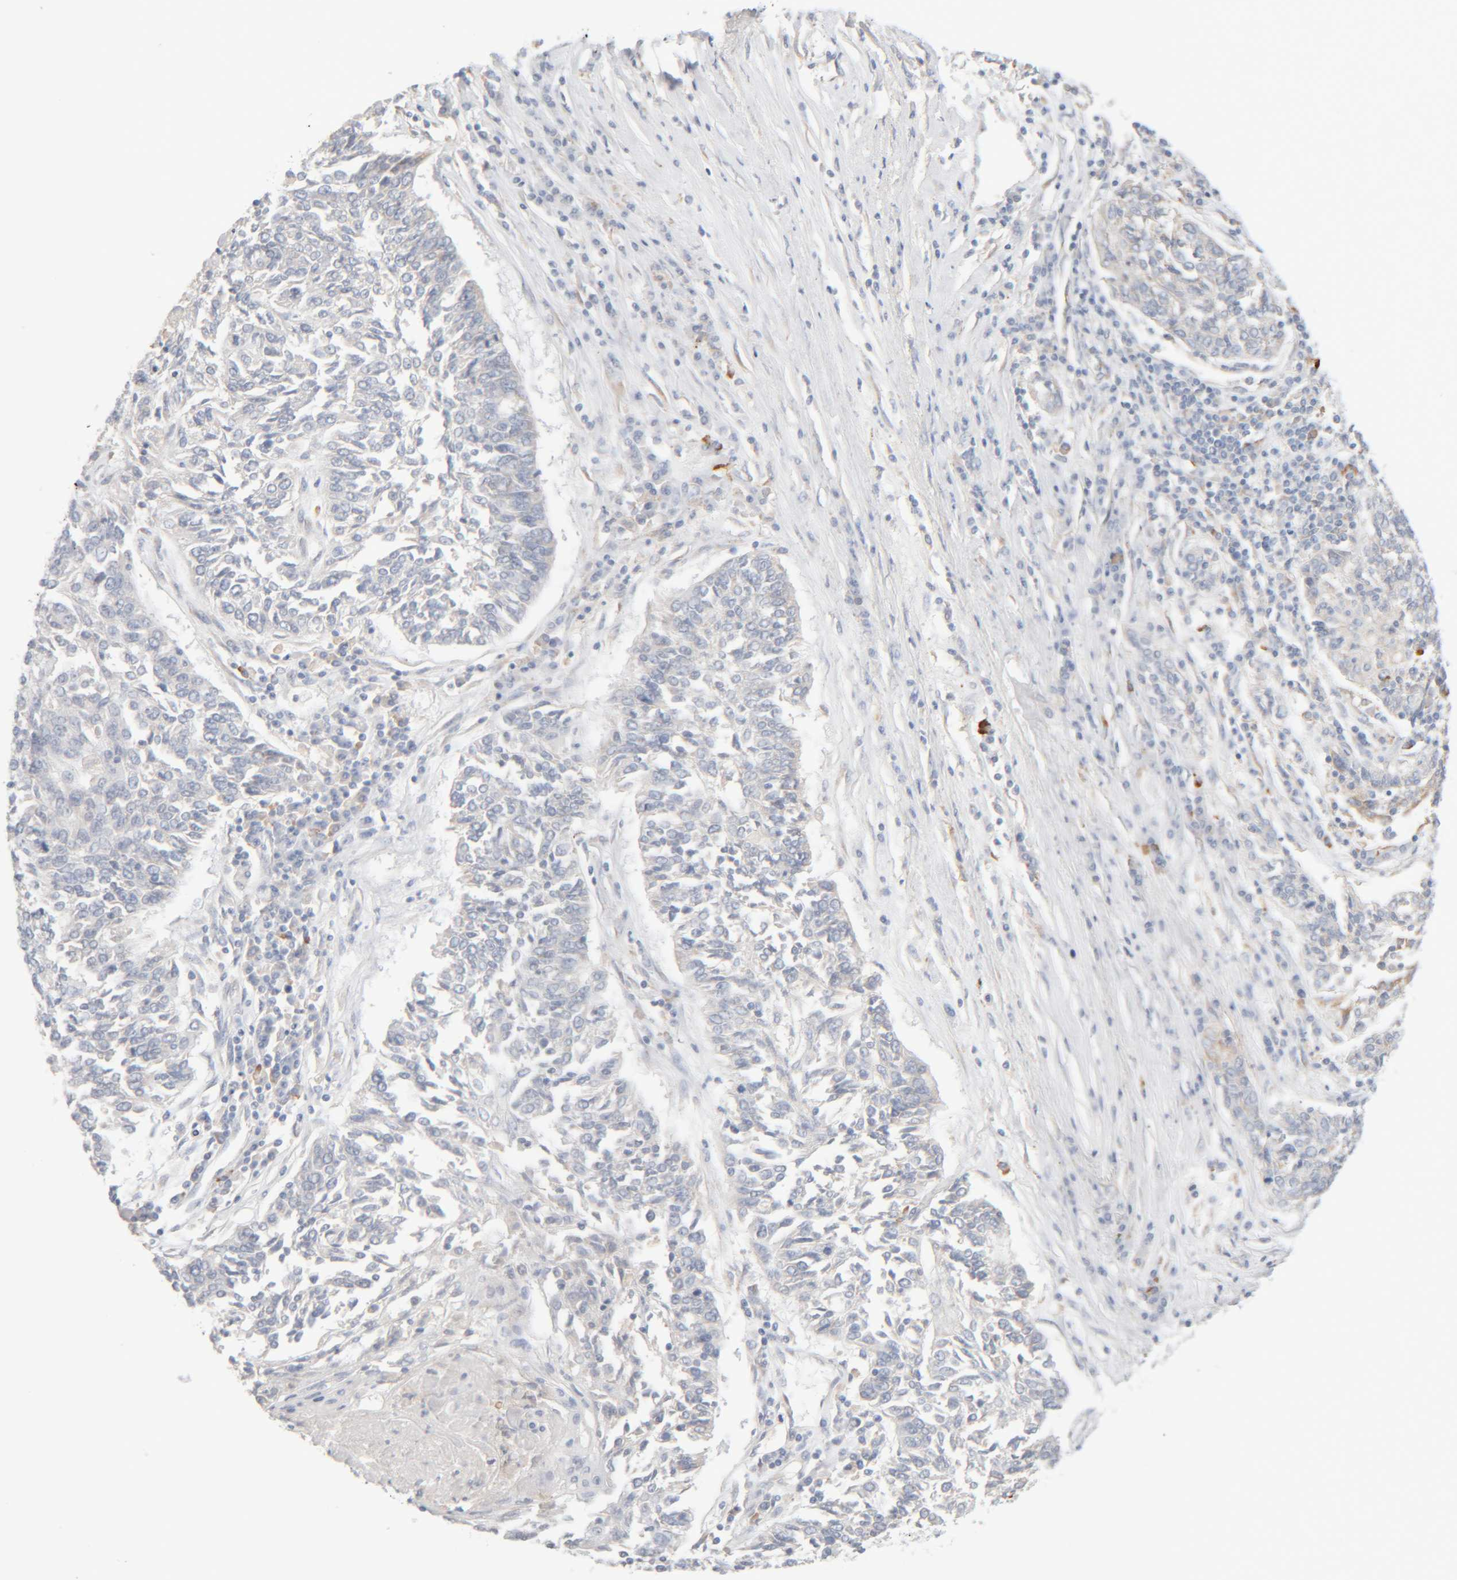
{"staining": {"intensity": "negative", "quantity": "none", "location": "none"}, "tissue": "lung cancer", "cell_type": "Tumor cells", "image_type": "cancer", "snomed": [{"axis": "morphology", "description": "Normal tissue, NOS"}, {"axis": "morphology", "description": "Squamous cell carcinoma, NOS"}, {"axis": "topography", "description": "Cartilage tissue"}, {"axis": "topography", "description": "Bronchus"}, {"axis": "topography", "description": "Lung"}], "caption": "There is no significant expression in tumor cells of squamous cell carcinoma (lung). (Brightfield microscopy of DAB (3,3'-diaminobenzidine) immunohistochemistry (IHC) at high magnification).", "gene": "RIDA", "patient": {"sex": "female", "age": 49}}